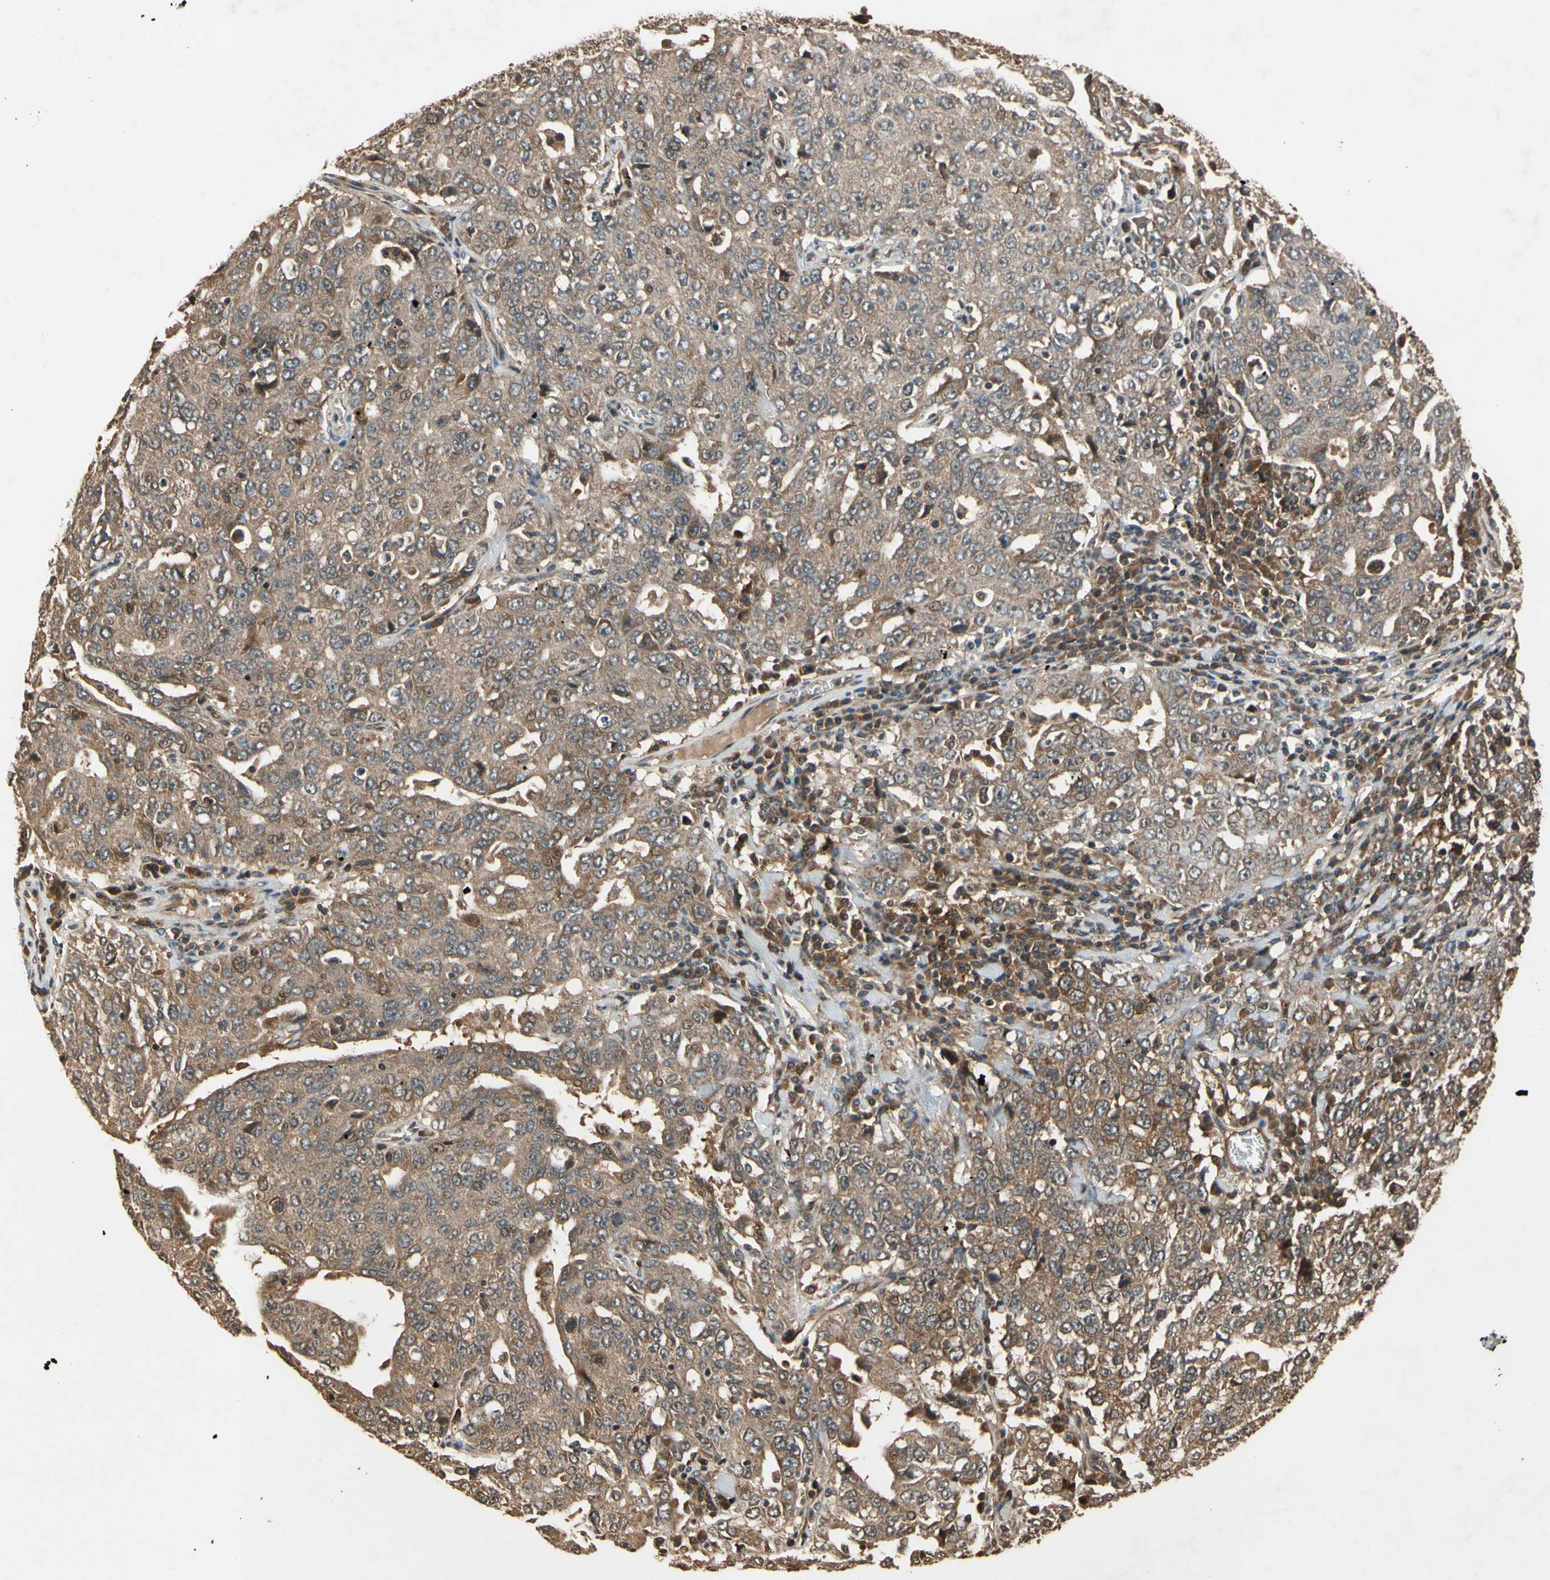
{"staining": {"intensity": "moderate", "quantity": ">75%", "location": "cytoplasmic/membranous,nuclear"}, "tissue": "ovarian cancer", "cell_type": "Tumor cells", "image_type": "cancer", "snomed": [{"axis": "morphology", "description": "Carcinoma, endometroid"}, {"axis": "topography", "description": "Ovary"}], "caption": "Approximately >75% of tumor cells in ovarian endometroid carcinoma display moderate cytoplasmic/membranous and nuclear protein positivity as visualized by brown immunohistochemical staining.", "gene": "TMEM230", "patient": {"sex": "female", "age": 62}}